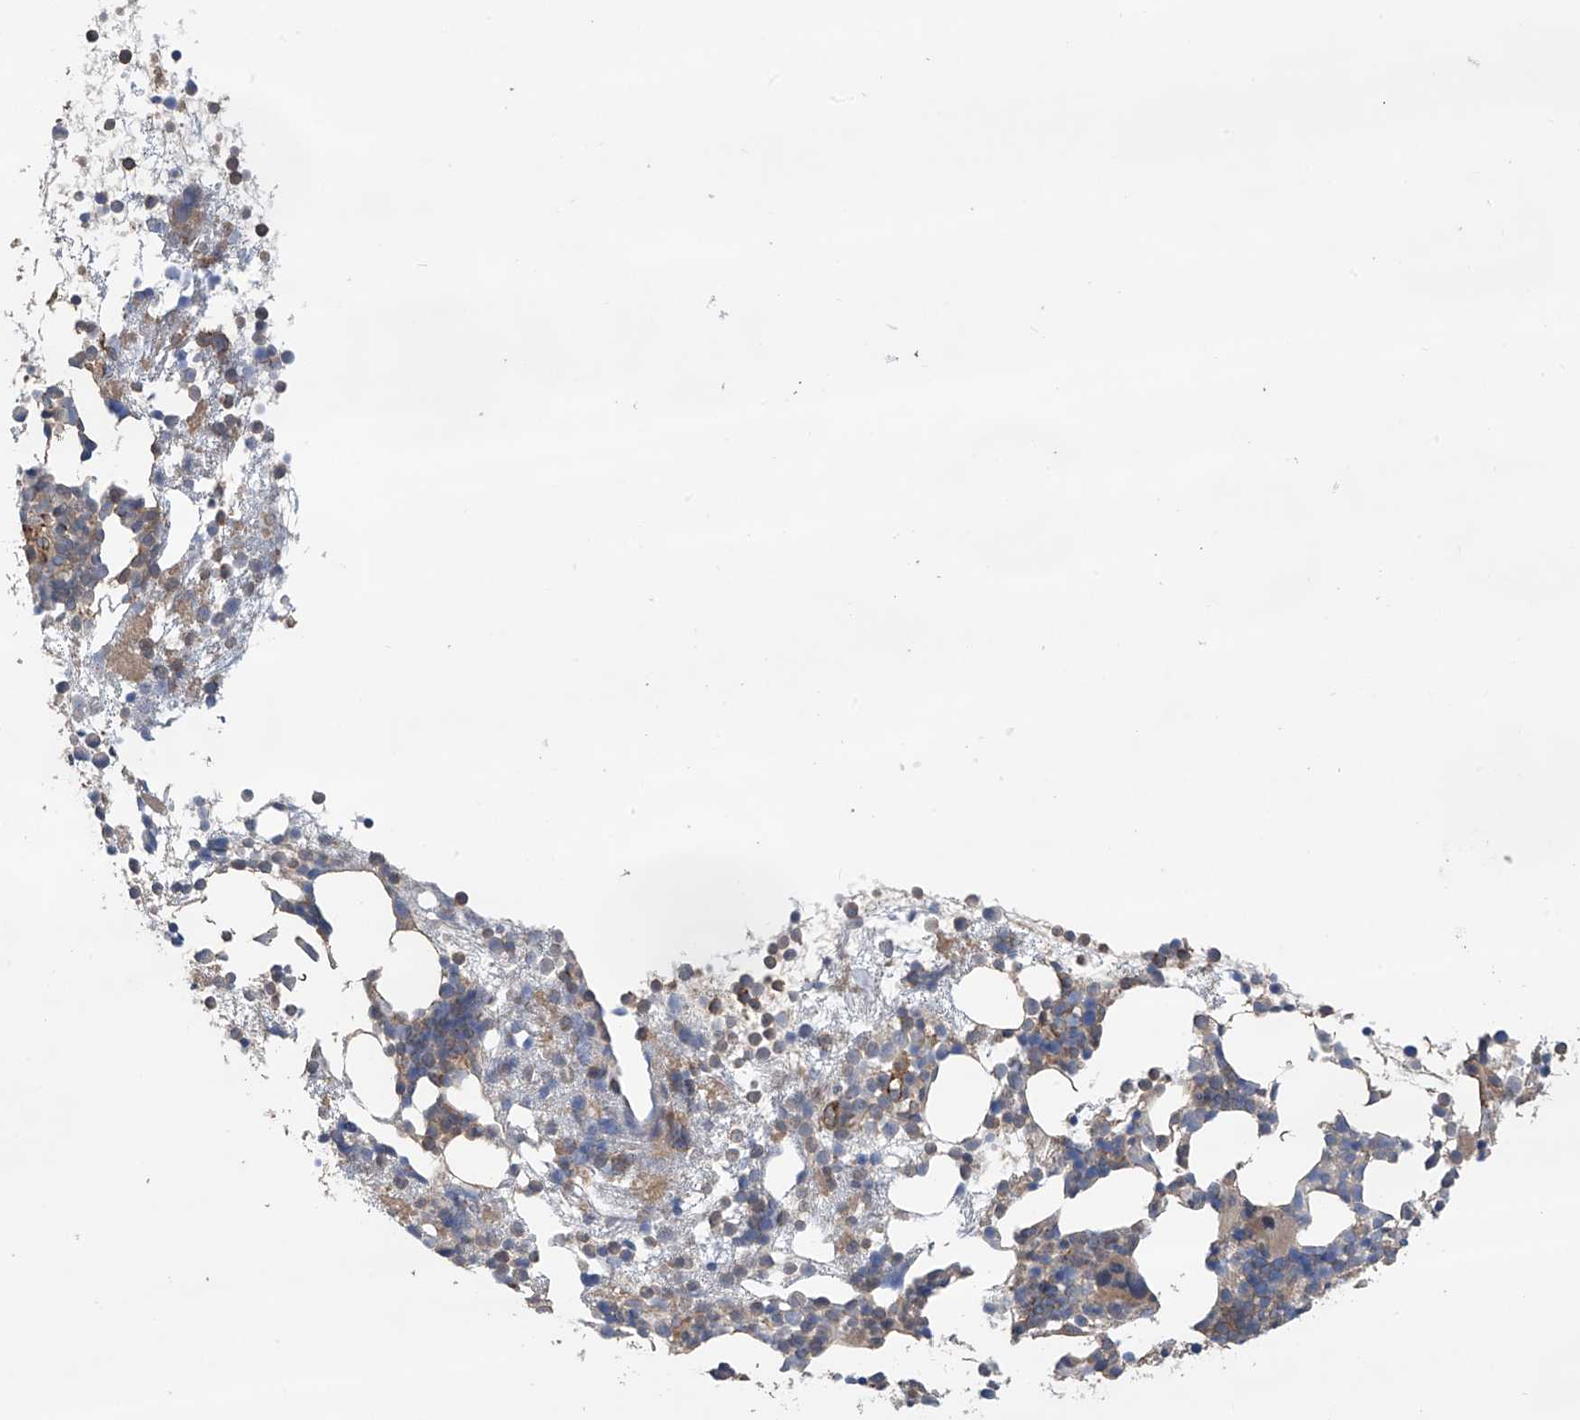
{"staining": {"intensity": "moderate", "quantity": "25%-75%", "location": "cytoplasmic/membranous"}, "tissue": "bone marrow", "cell_type": "Hematopoietic cells", "image_type": "normal", "snomed": [{"axis": "morphology", "description": "Normal tissue, NOS"}, {"axis": "topography", "description": "Bone marrow"}], "caption": "DAB (3,3'-diaminobenzidine) immunohistochemical staining of unremarkable bone marrow demonstrates moderate cytoplasmic/membranous protein positivity in about 25%-75% of hematopoietic cells.", "gene": "PHACTR4", "patient": {"sex": "female", "age": 57}}